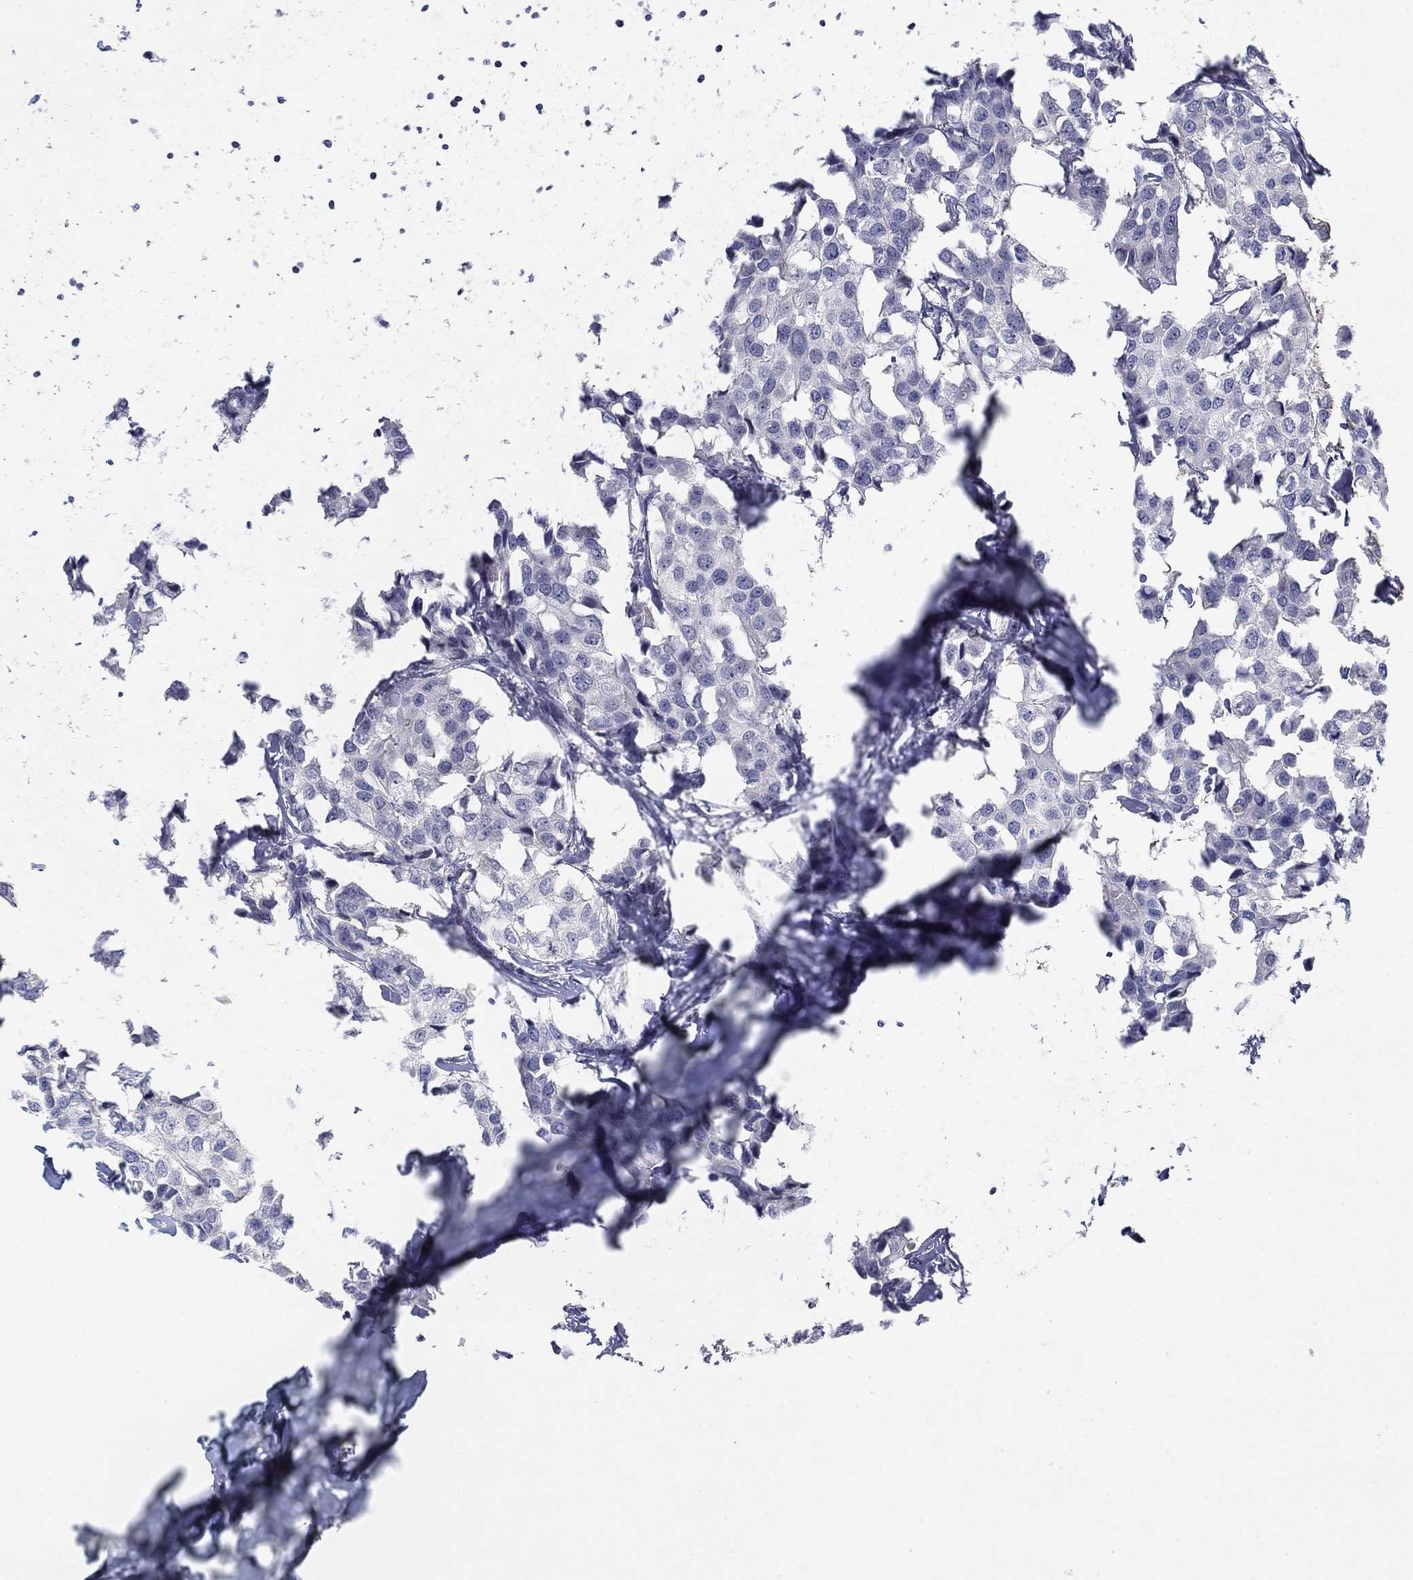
{"staining": {"intensity": "negative", "quantity": "none", "location": "none"}, "tissue": "breast cancer", "cell_type": "Tumor cells", "image_type": "cancer", "snomed": [{"axis": "morphology", "description": "Duct carcinoma"}, {"axis": "topography", "description": "Breast"}], "caption": "Protein analysis of breast cancer shows no significant staining in tumor cells.", "gene": "AMN1", "patient": {"sex": "female", "age": 80}}